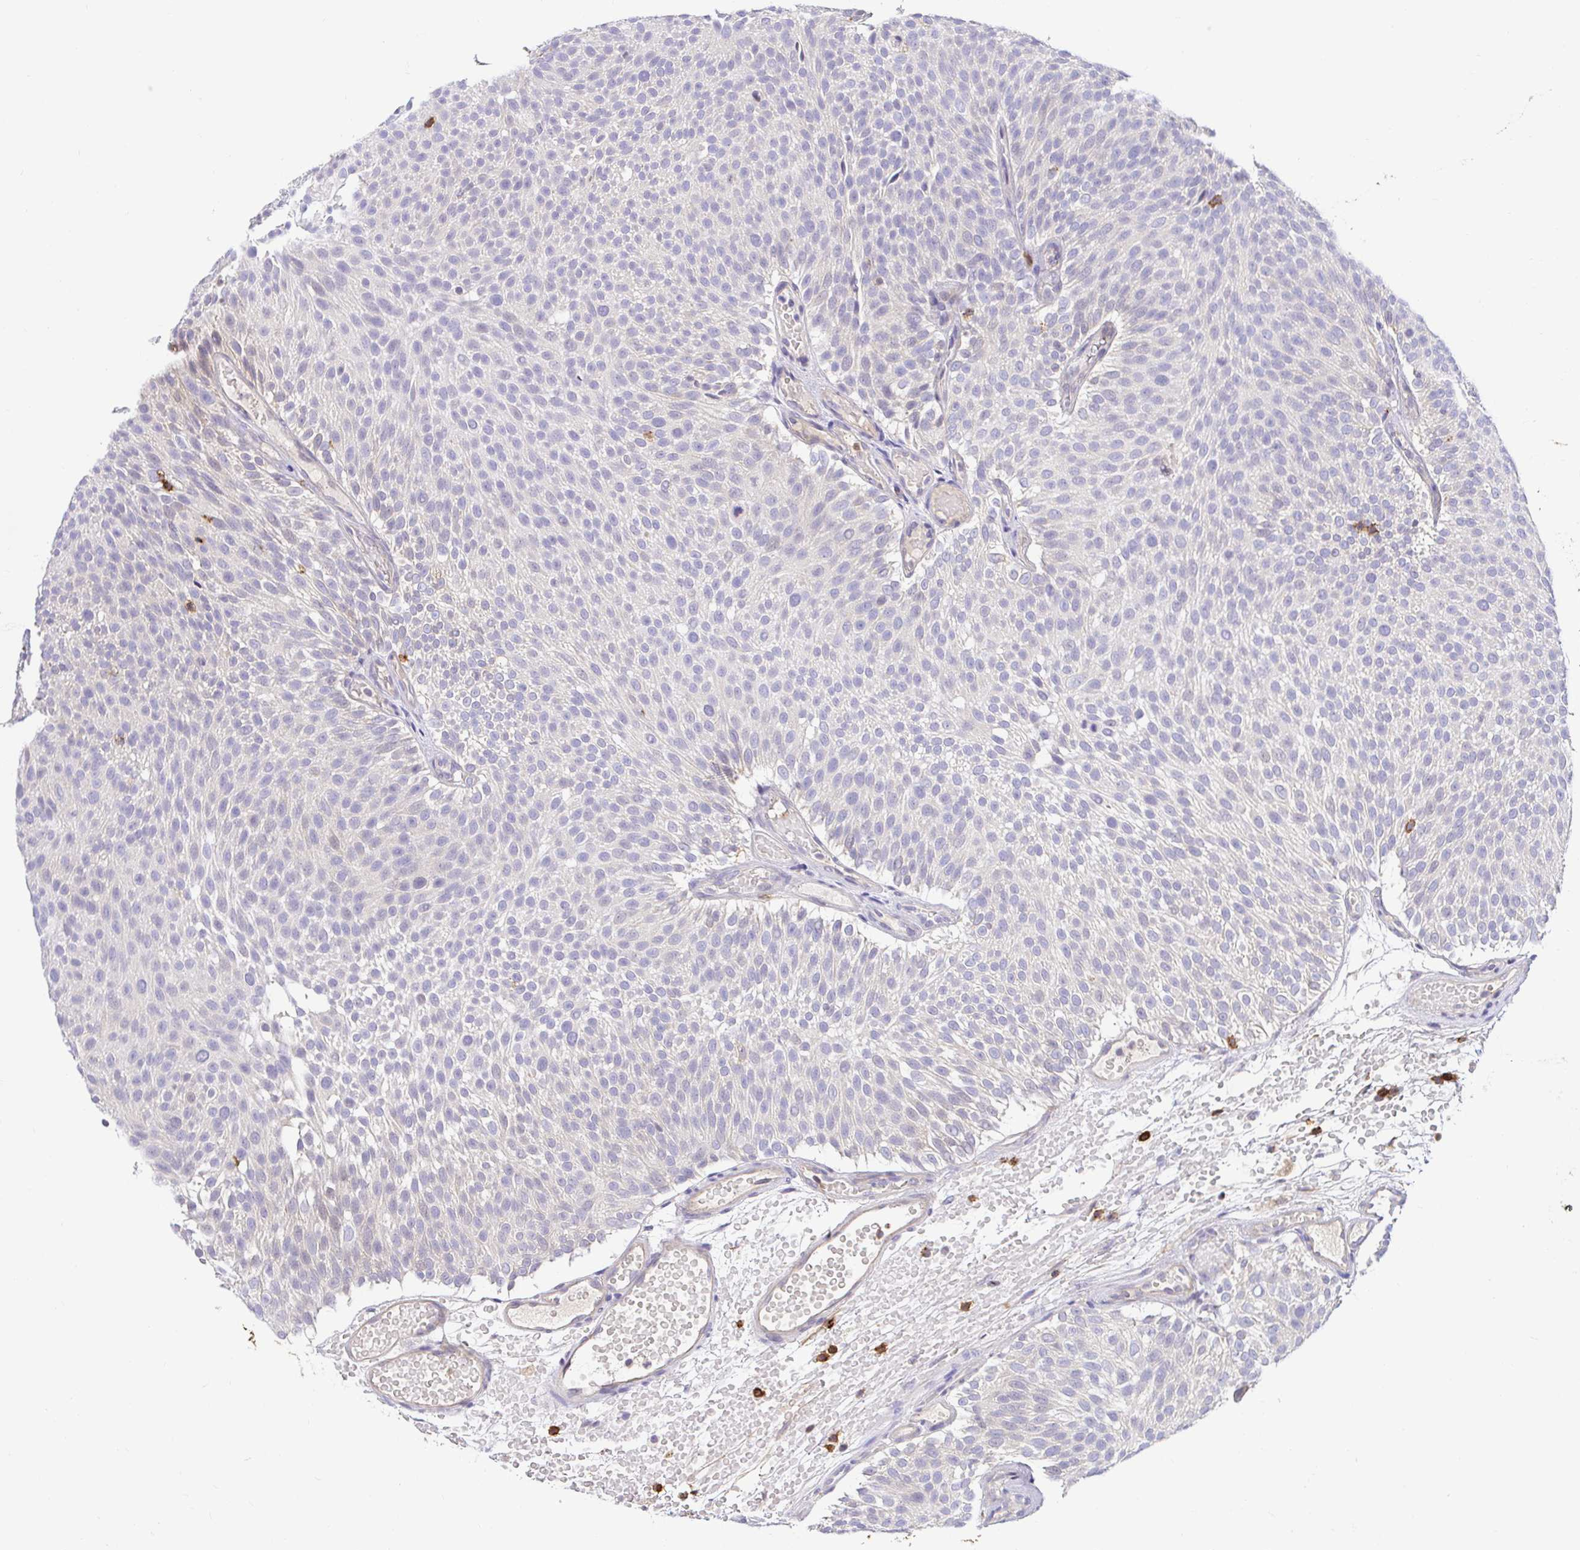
{"staining": {"intensity": "negative", "quantity": "none", "location": "none"}, "tissue": "urothelial cancer", "cell_type": "Tumor cells", "image_type": "cancer", "snomed": [{"axis": "morphology", "description": "Urothelial carcinoma, Low grade"}, {"axis": "topography", "description": "Urinary bladder"}], "caption": "The IHC photomicrograph has no significant positivity in tumor cells of urothelial cancer tissue.", "gene": "SKAP1", "patient": {"sex": "male", "age": 78}}